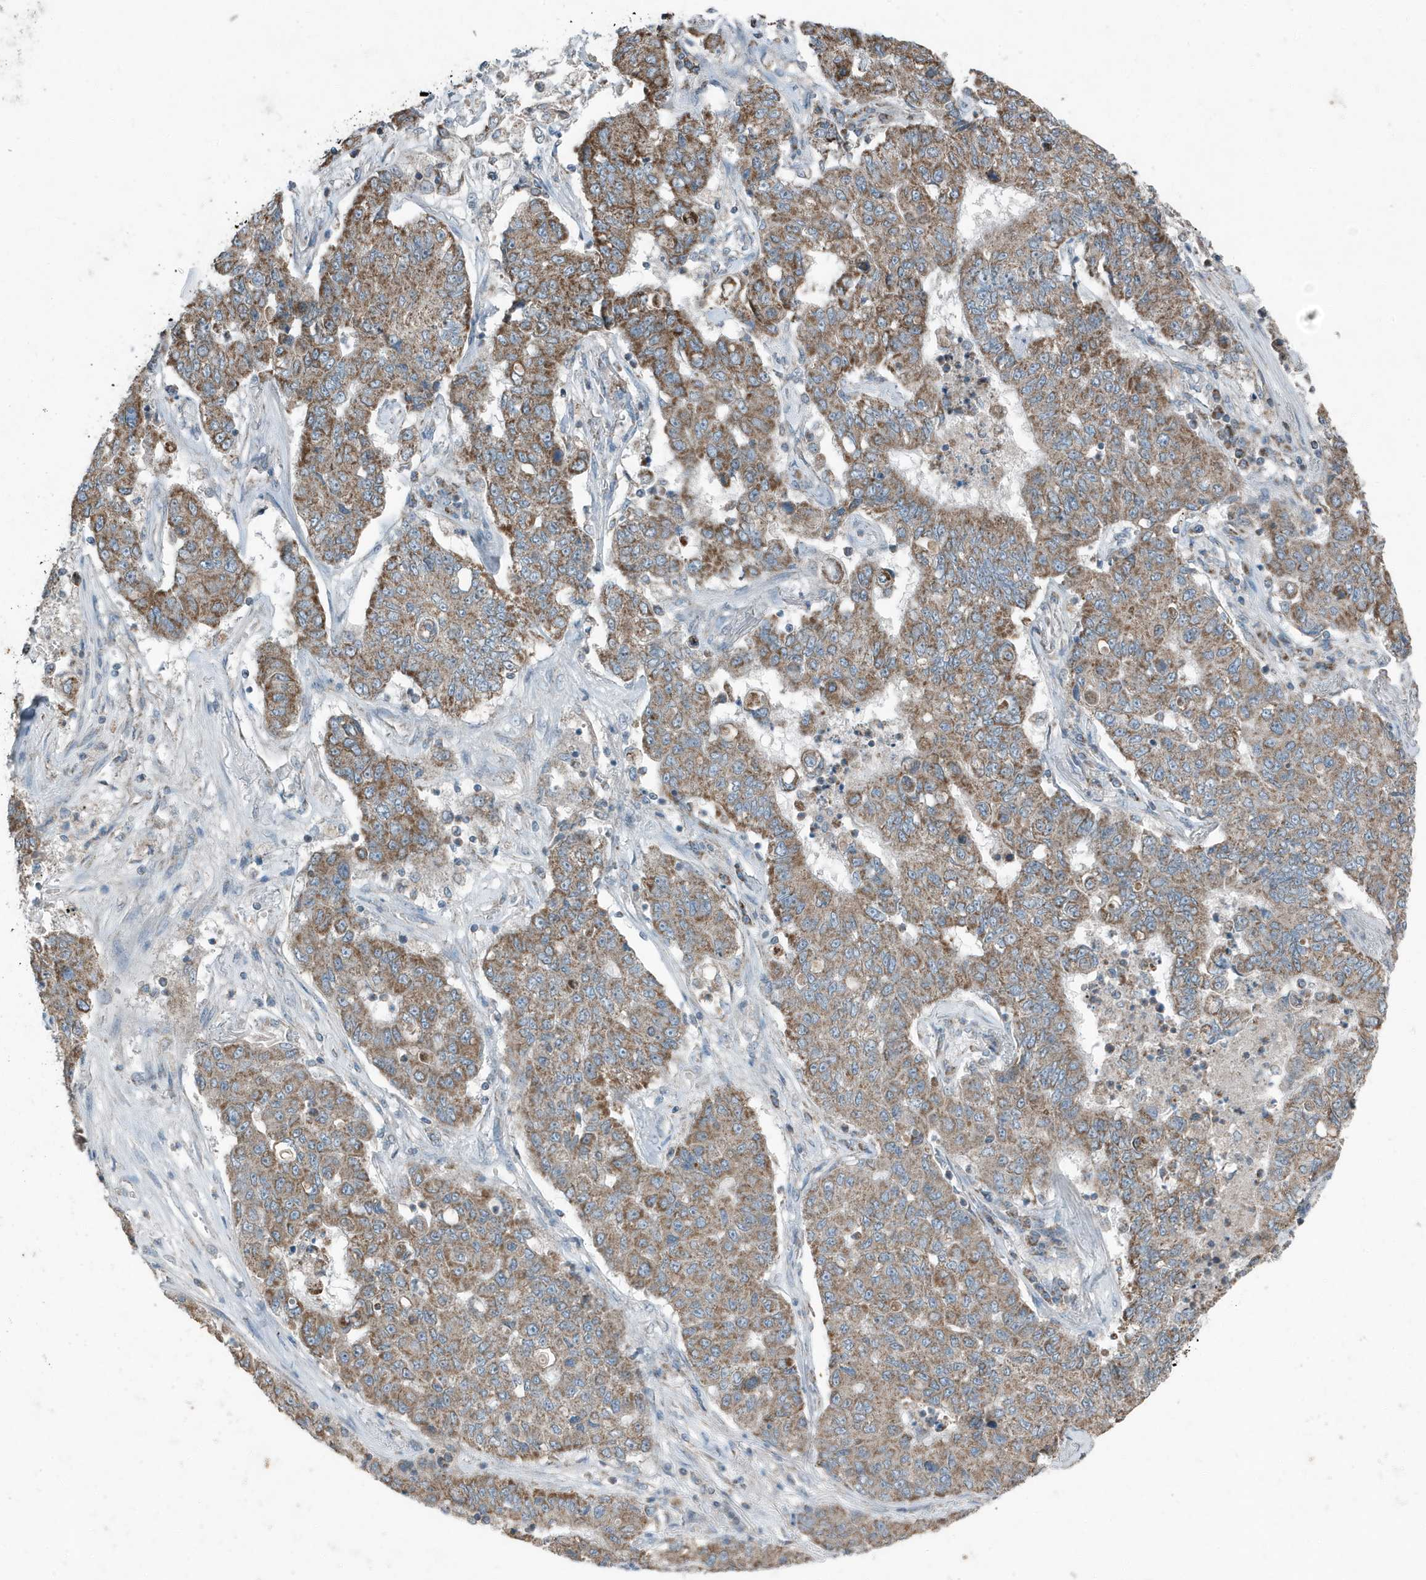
{"staining": {"intensity": "moderate", "quantity": ">75%", "location": "cytoplasmic/membranous"}, "tissue": "lung cancer", "cell_type": "Tumor cells", "image_type": "cancer", "snomed": [{"axis": "morphology", "description": "Squamous cell carcinoma, NOS"}, {"axis": "topography", "description": "Lung"}], "caption": "Immunohistochemical staining of human squamous cell carcinoma (lung) demonstrates medium levels of moderate cytoplasmic/membranous protein positivity in approximately >75% of tumor cells.", "gene": "MT-CYB", "patient": {"sex": "male", "age": 74}}